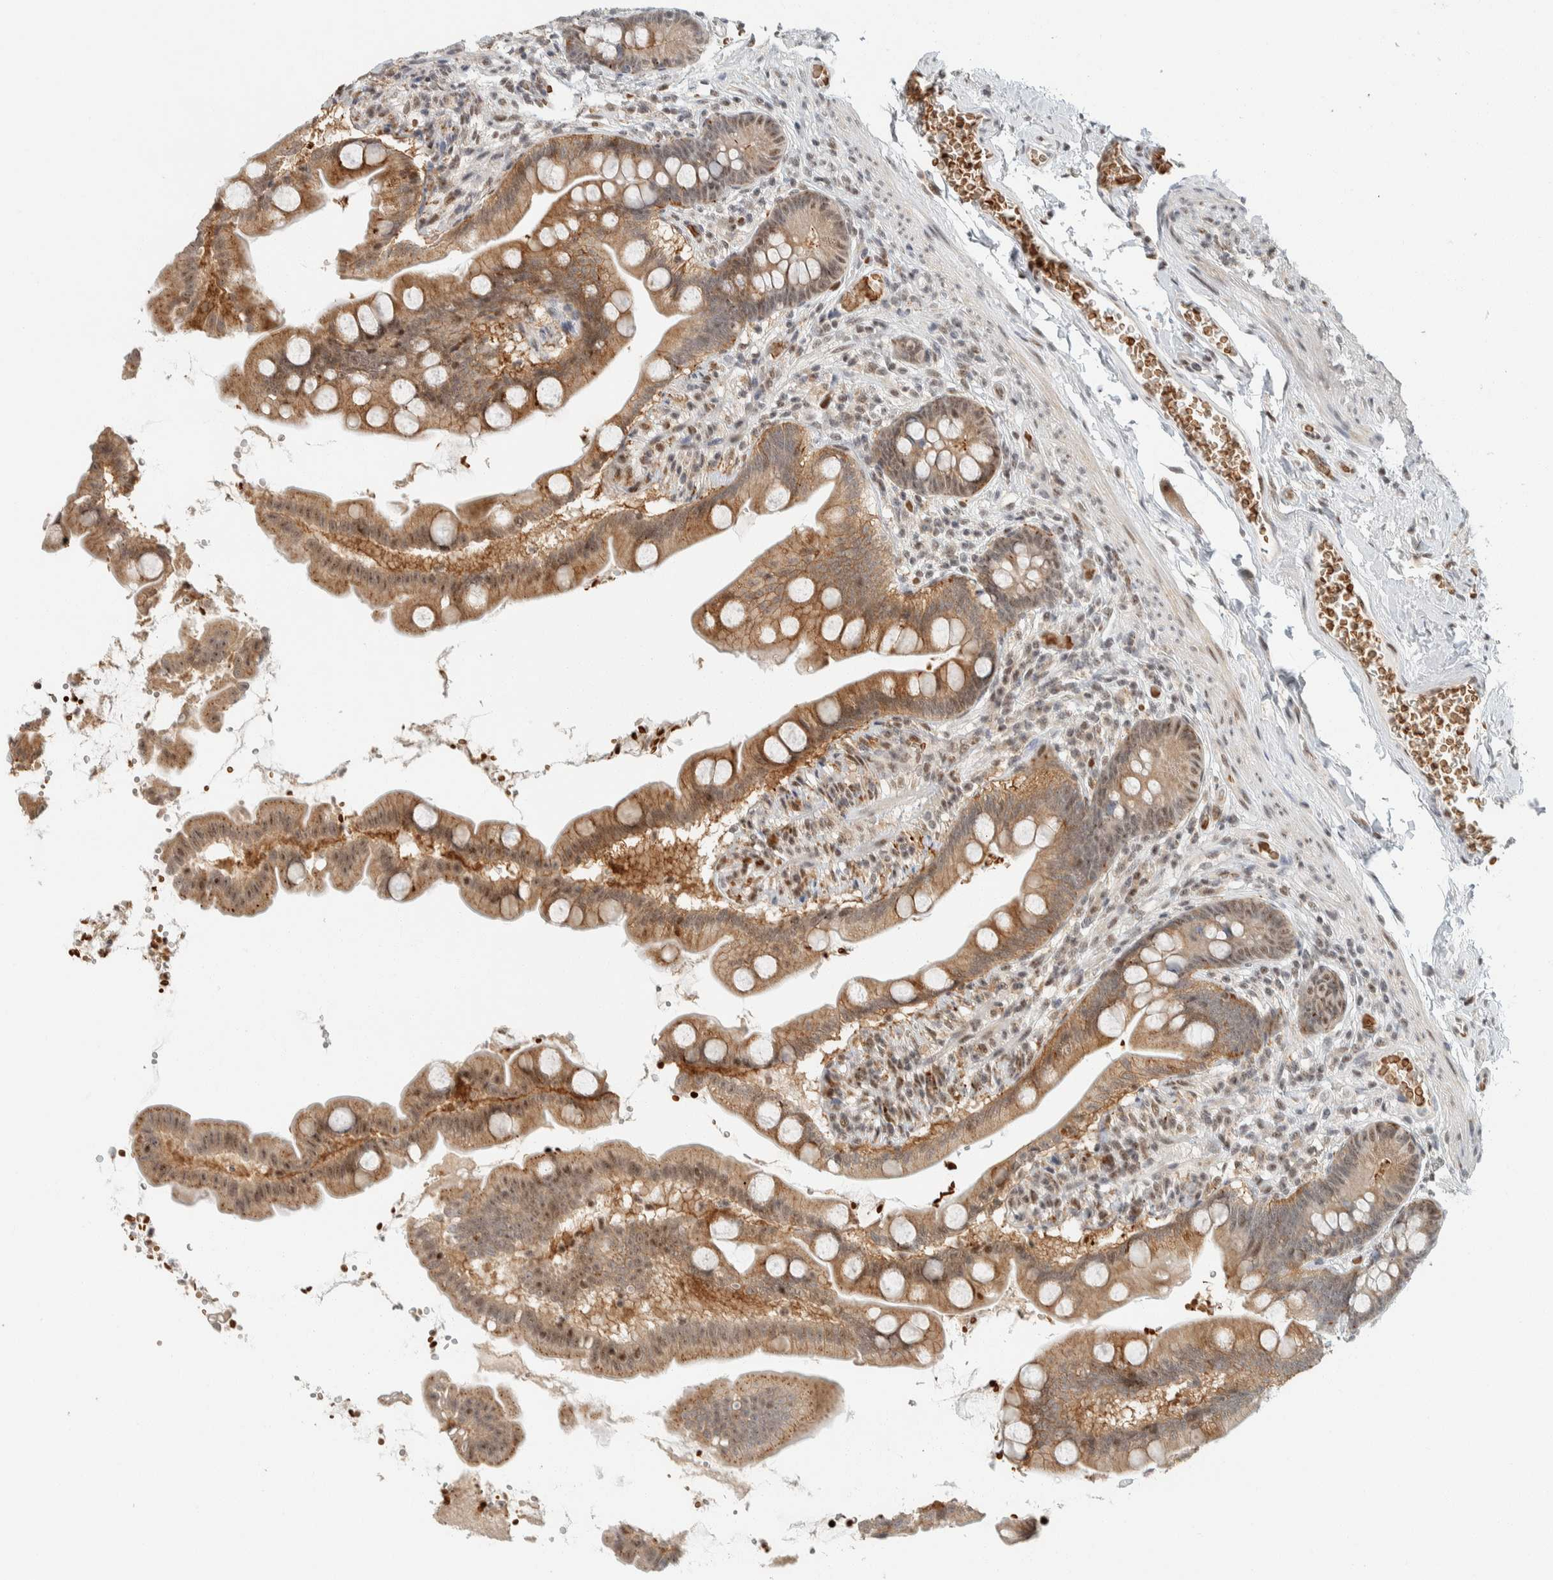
{"staining": {"intensity": "moderate", "quantity": ">75%", "location": "cytoplasmic/membranous,nuclear"}, "tissue": "small intestine", "cell_type": "Glandular cells", "image_type": "normal", "snomed": [{"axis": "morphology", "description": "Normal tissue, NOS"}, {"axis": "topography", "description": "Small intestine"}], "caption": "Glandular cells reveal medium levels of moderate cytoplasmic/membranous,nuclear positivity in about >75% of cells in normal small intestine.", "gene": "ZBTB2", "patient": {"sex": "female", "age": 56}}